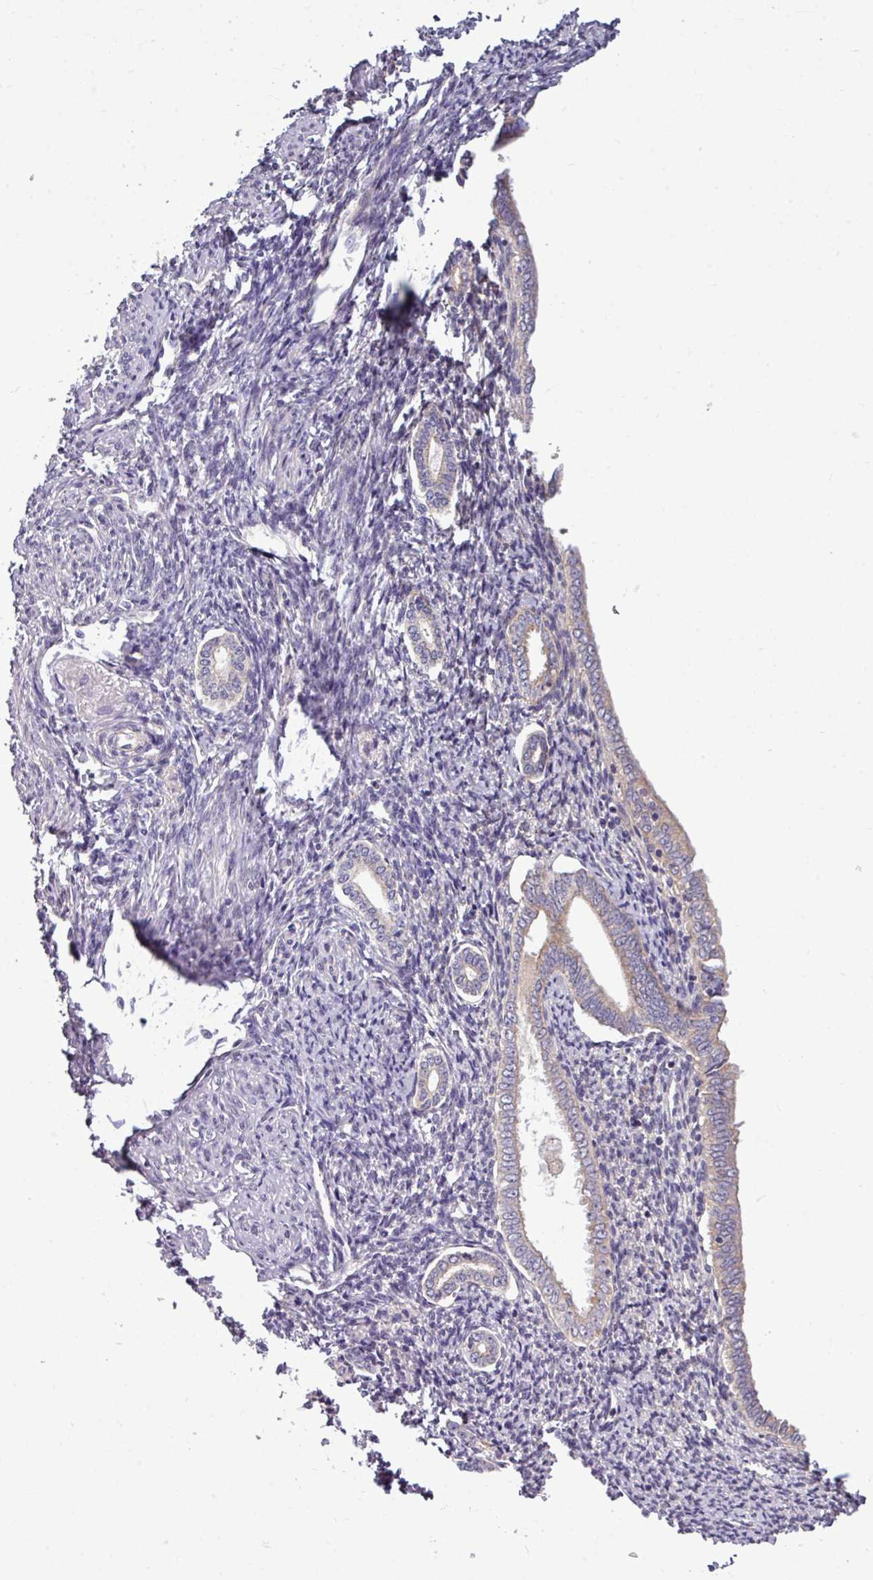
{"staining": {"intensity": "negative", "quantity": "none", "location": "none"}, "tissue": "endometrium", "cell_type": "Cells in endometrial stroma", "image_type": "normal", "snomed": [{"axis": "morphology", "description": "Normal tissue, NOS"}, {"axis": "topography", "description": "Endometrium"}], "caption": "Immunohistochemistry micrograph of benign human endometrium stained for a protein (brown), which demonstrates no staining in cells in endometrial stroma.", "gene": "PAPLN", "patient": {"sex": "female", "age": 63}}